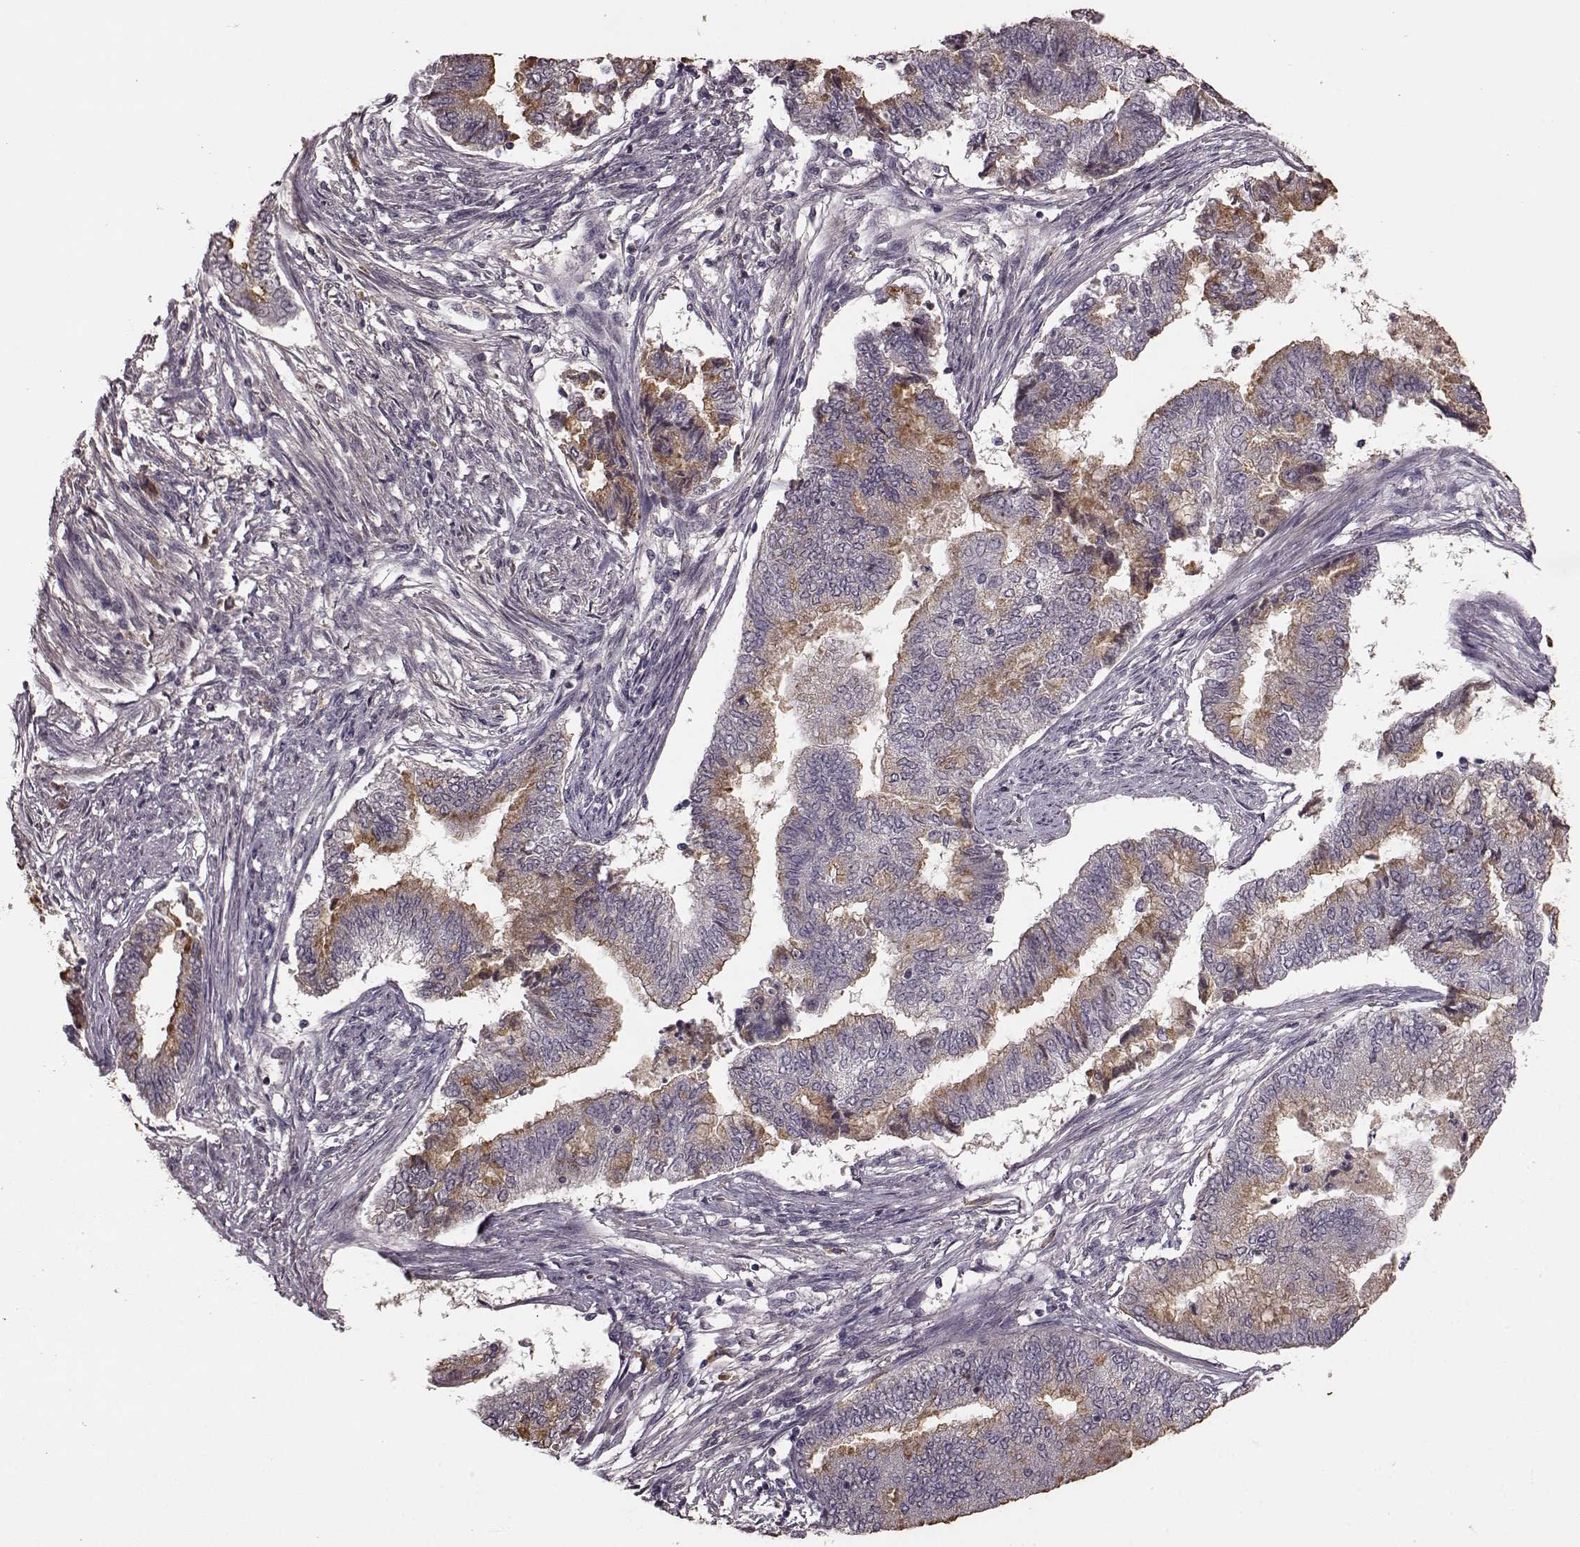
{"staining": {"intensity": "weak", "quantity": "<25%", "location": "cytoplasmic/membranous"}, "tissue": "endometrial cancer", "cell_type": "Tumor cells", "image_type": "cancer", "snomed": [{"axis": "morphology", "description": "Adenocarcinoma, NOS"}, {"axis": "topography", "description": "Endometrium"}], "caption": "A high-resolution image shows immunohistochemistry staining of adenocarcinoma (endometrial), which shows no significant positivity in tumor cells.", "gene": "NRL", "patient": {"sex": "female", "age": 65}}